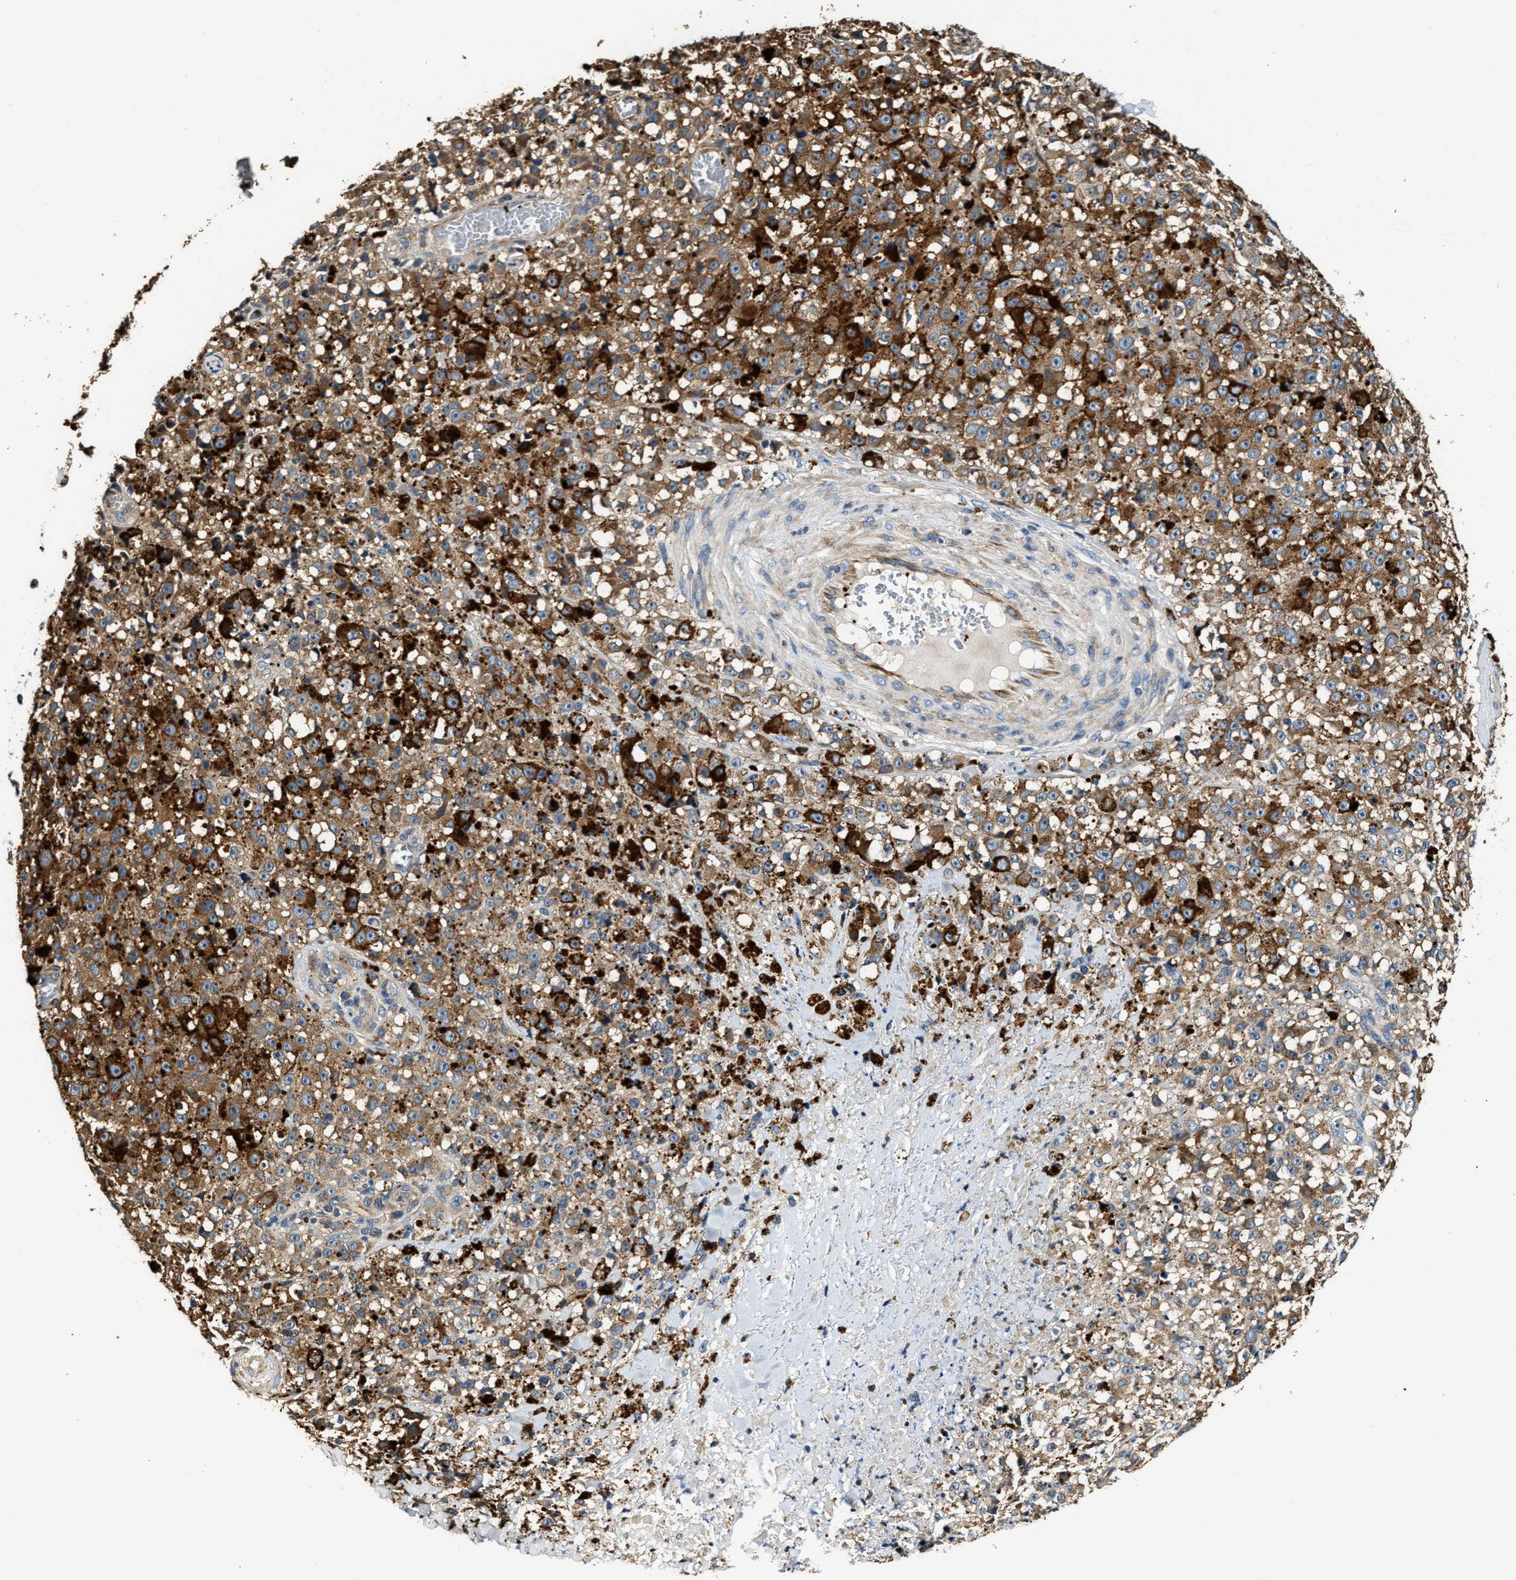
{"staining": {"intensity": "moderate", "quantity": ">75%", "location": "cytoplasmic/membranous"}, "tissue": "melanoma", "cell_type": "Tumor cells", "image_type": "cancer", "snomed": [{"axis": "morphology", "description": "Malignant melanoma, NOS"}, {"axis": "topography", "description": "Skin"}], "caption": "A micrograph of malignant melanoma stained for a protein exhibits moderate cytoplasmic/membranous brown staining in tumor cells.", "gene": "GFRA3", "patient": {"sex": "female", "age": 82}}